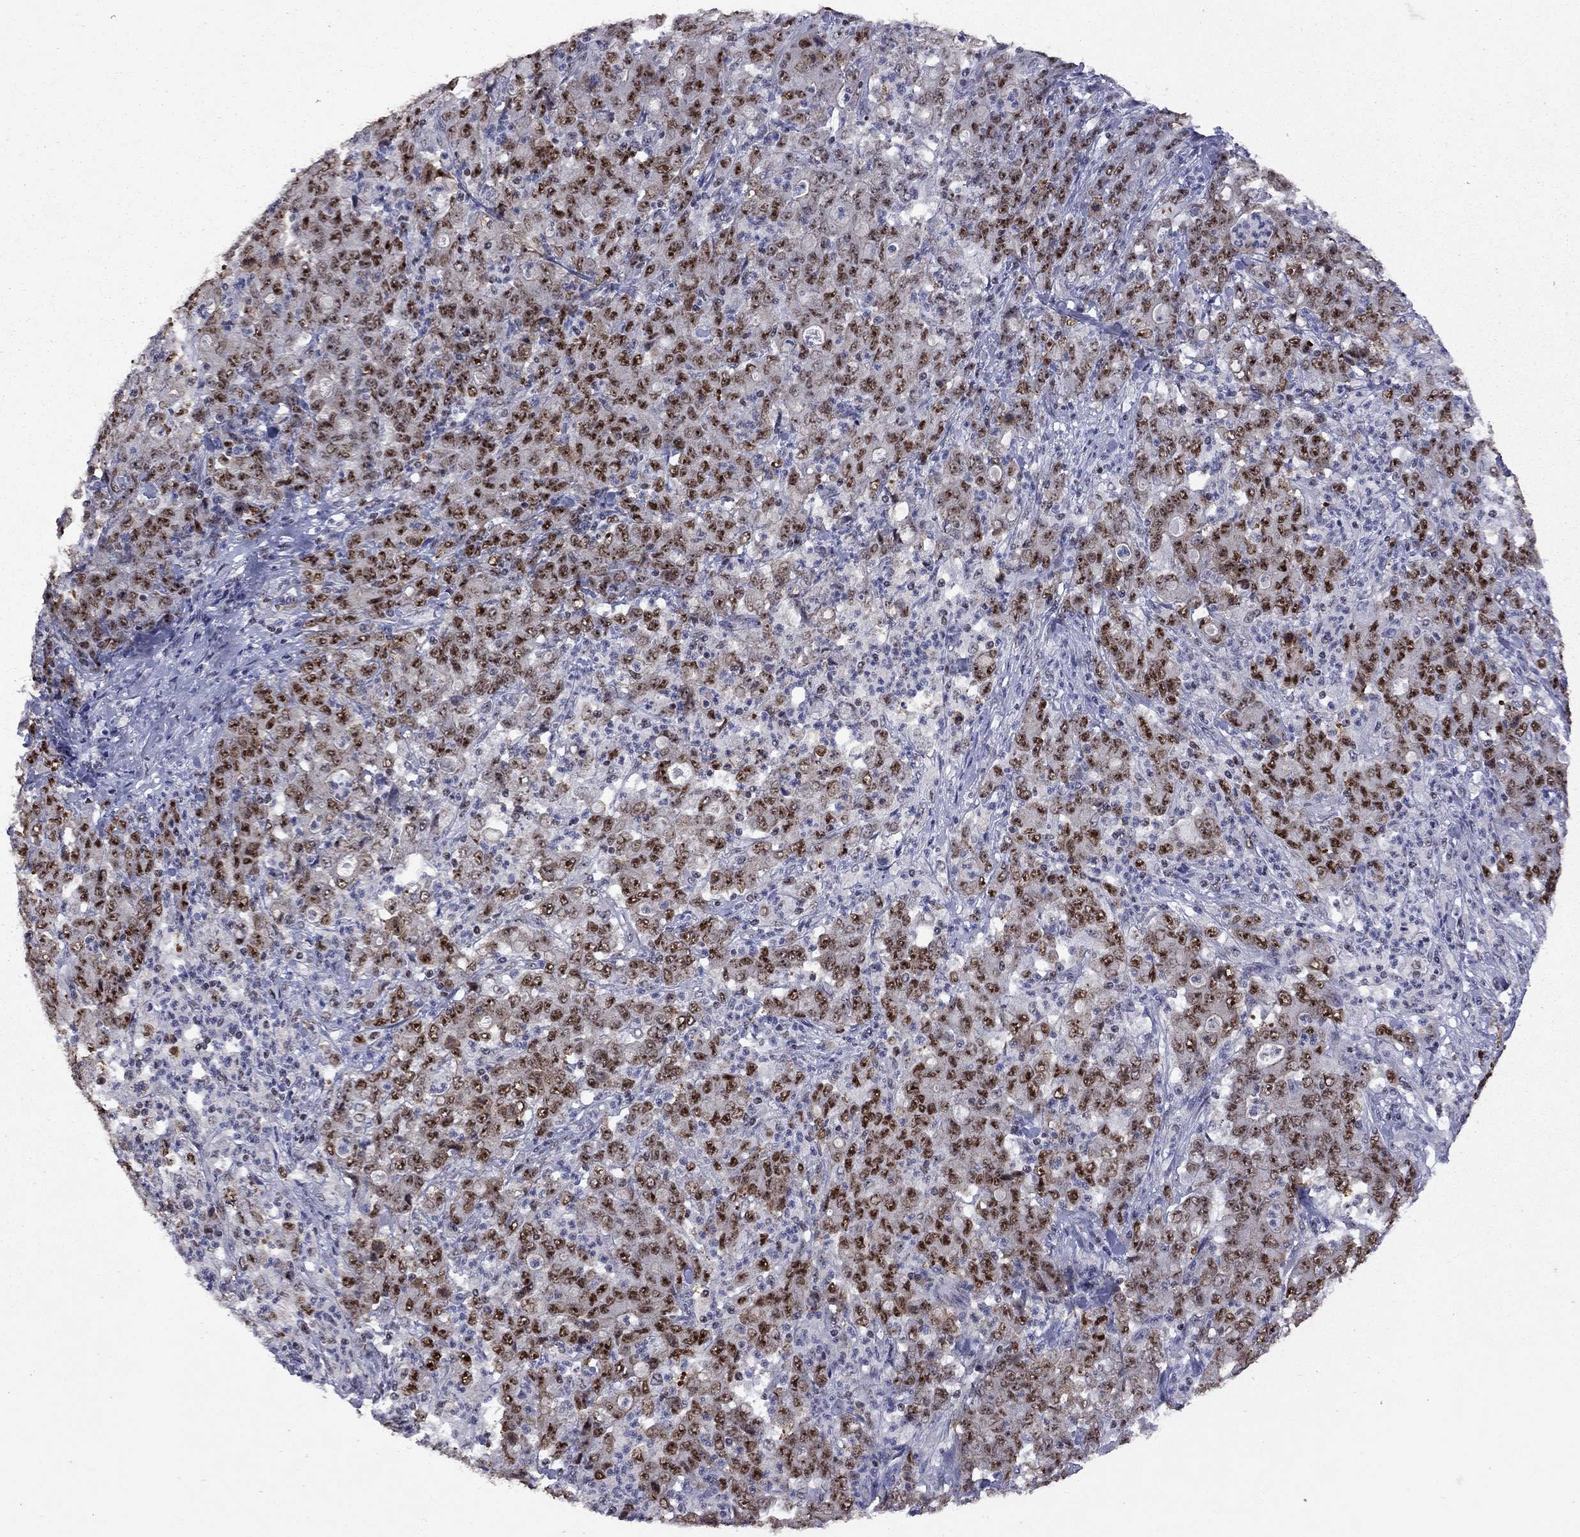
{"staining": {"intensity": "strong", "quantity": "25%-75%", "location": "nuclear"}, "tissue": "stomach cancer", "cell_type": "Tumor cells", "image_type": "cancer", "snomed": [{"axis": "morphology", "description": "Adenocarcinoma, NOS"}, {"axis": "topography", "description": "Stomach, lower"}], "caption": "Immunohistochemistry photomicrograph of neoplastic tissue: human stomach adenocarcinoma stained using immunohistochemistry reveals high levels of strong protein expression localized specifically in the nuclear of tumor cells, appearing as a nuclear brown color.", "gene": "SPOUT1", "patient": {"sex": "female", "age": 71}}